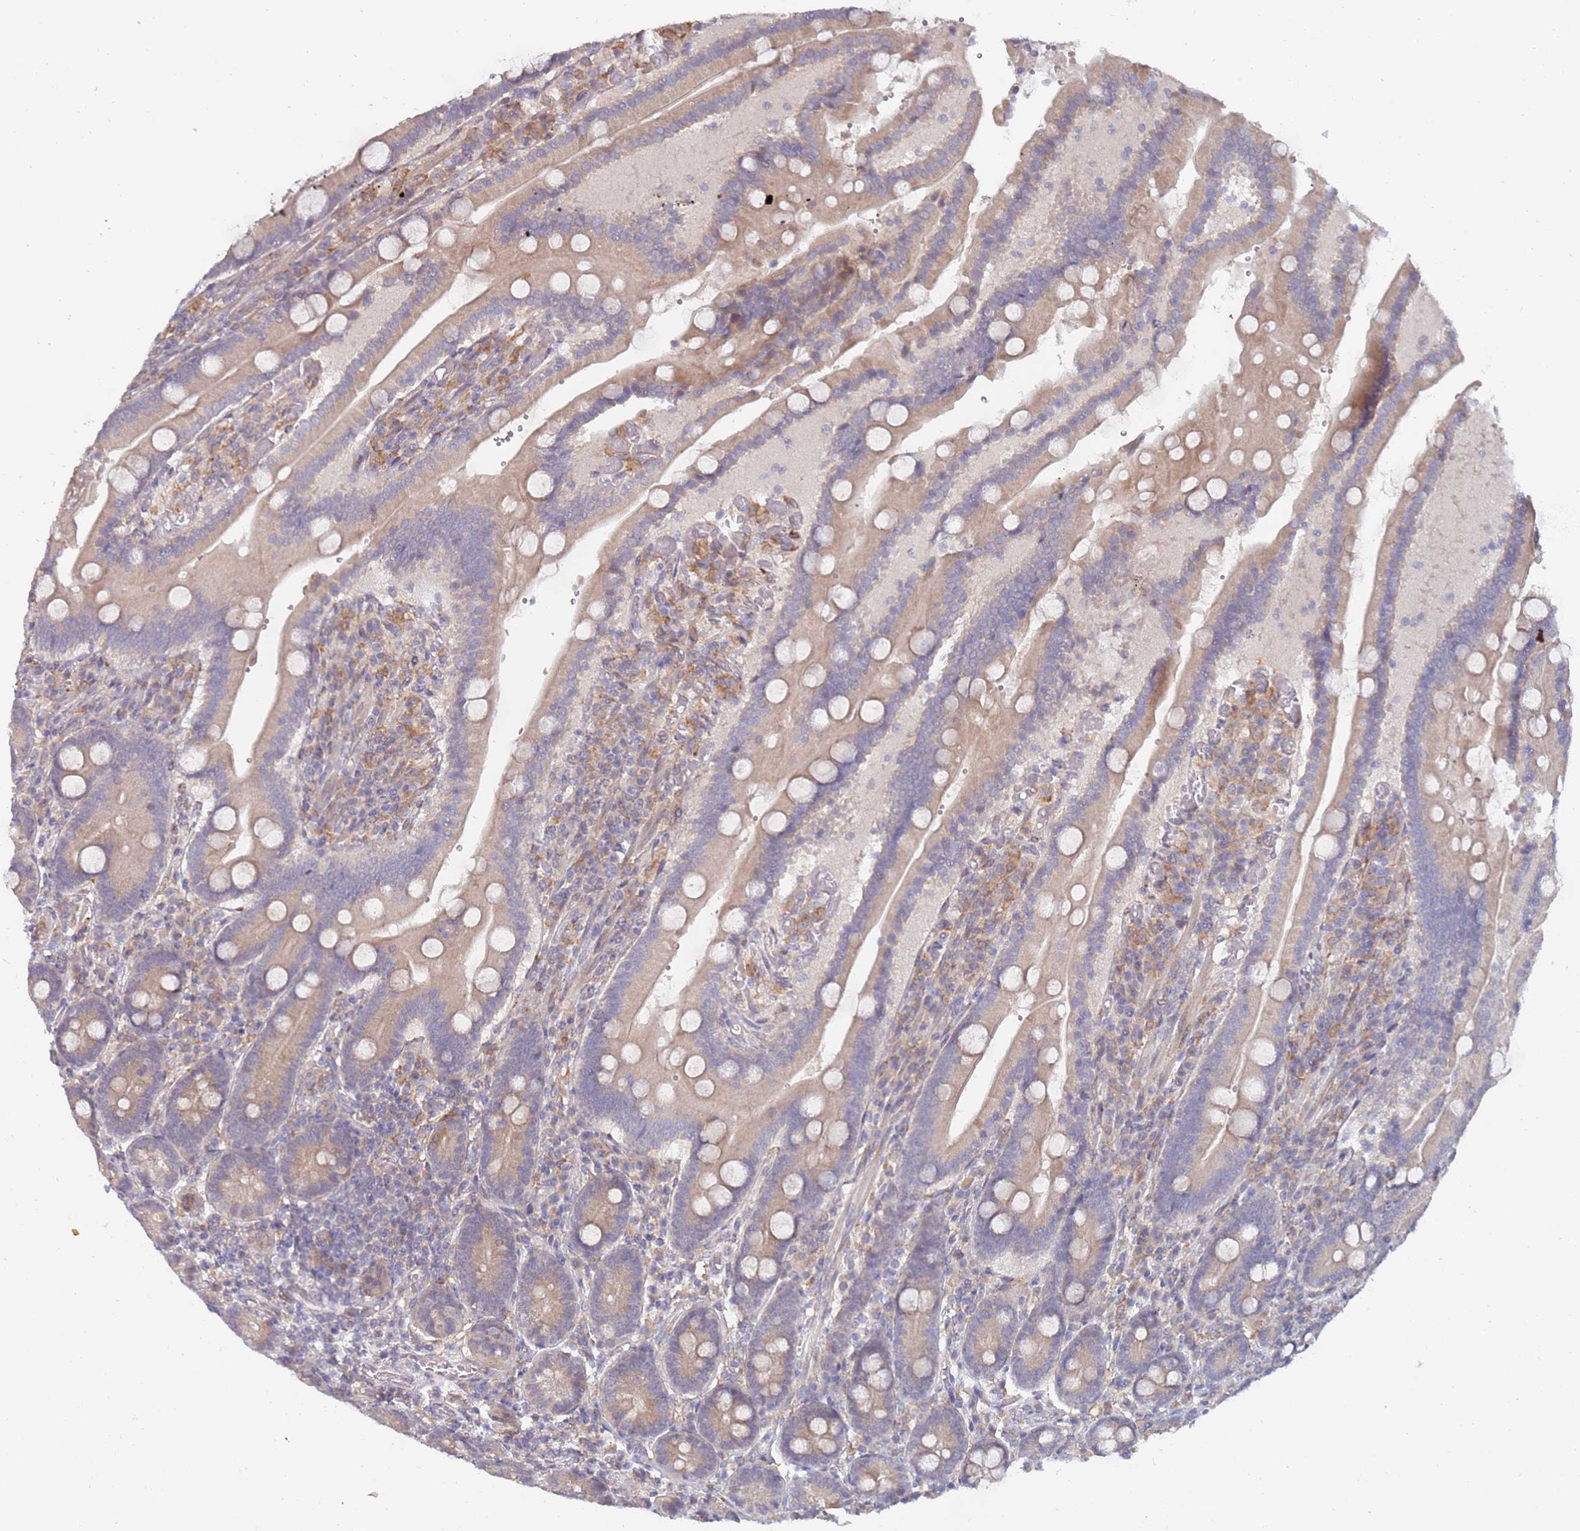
{"staining": {"intensity": "weak", "quantity": ">75%", "location": "cytoplasmic/membranous"}, "tissue": "duodenum", "cell_type": "Glandular cells", "image_type": "normal", "snomed": [{"axis": "morphology", "description": "Normal tissue, NOS"}, {"axis": "topography", "description": "Duodenum"}], "caption": "High-magnification brightfield microscopy of unremarkable duodenum stained with DAB (brown) and counterstained with hematoxylin (blue). glandular cells exhibit weak cytoplasmic/membranous positivity is seen in approximately>75% of cells. (DAB IHC, brown staining for protein, blue staining for nuclei).", "gene": "VRK2", "patient": {"sex": "female", "age": 62}}